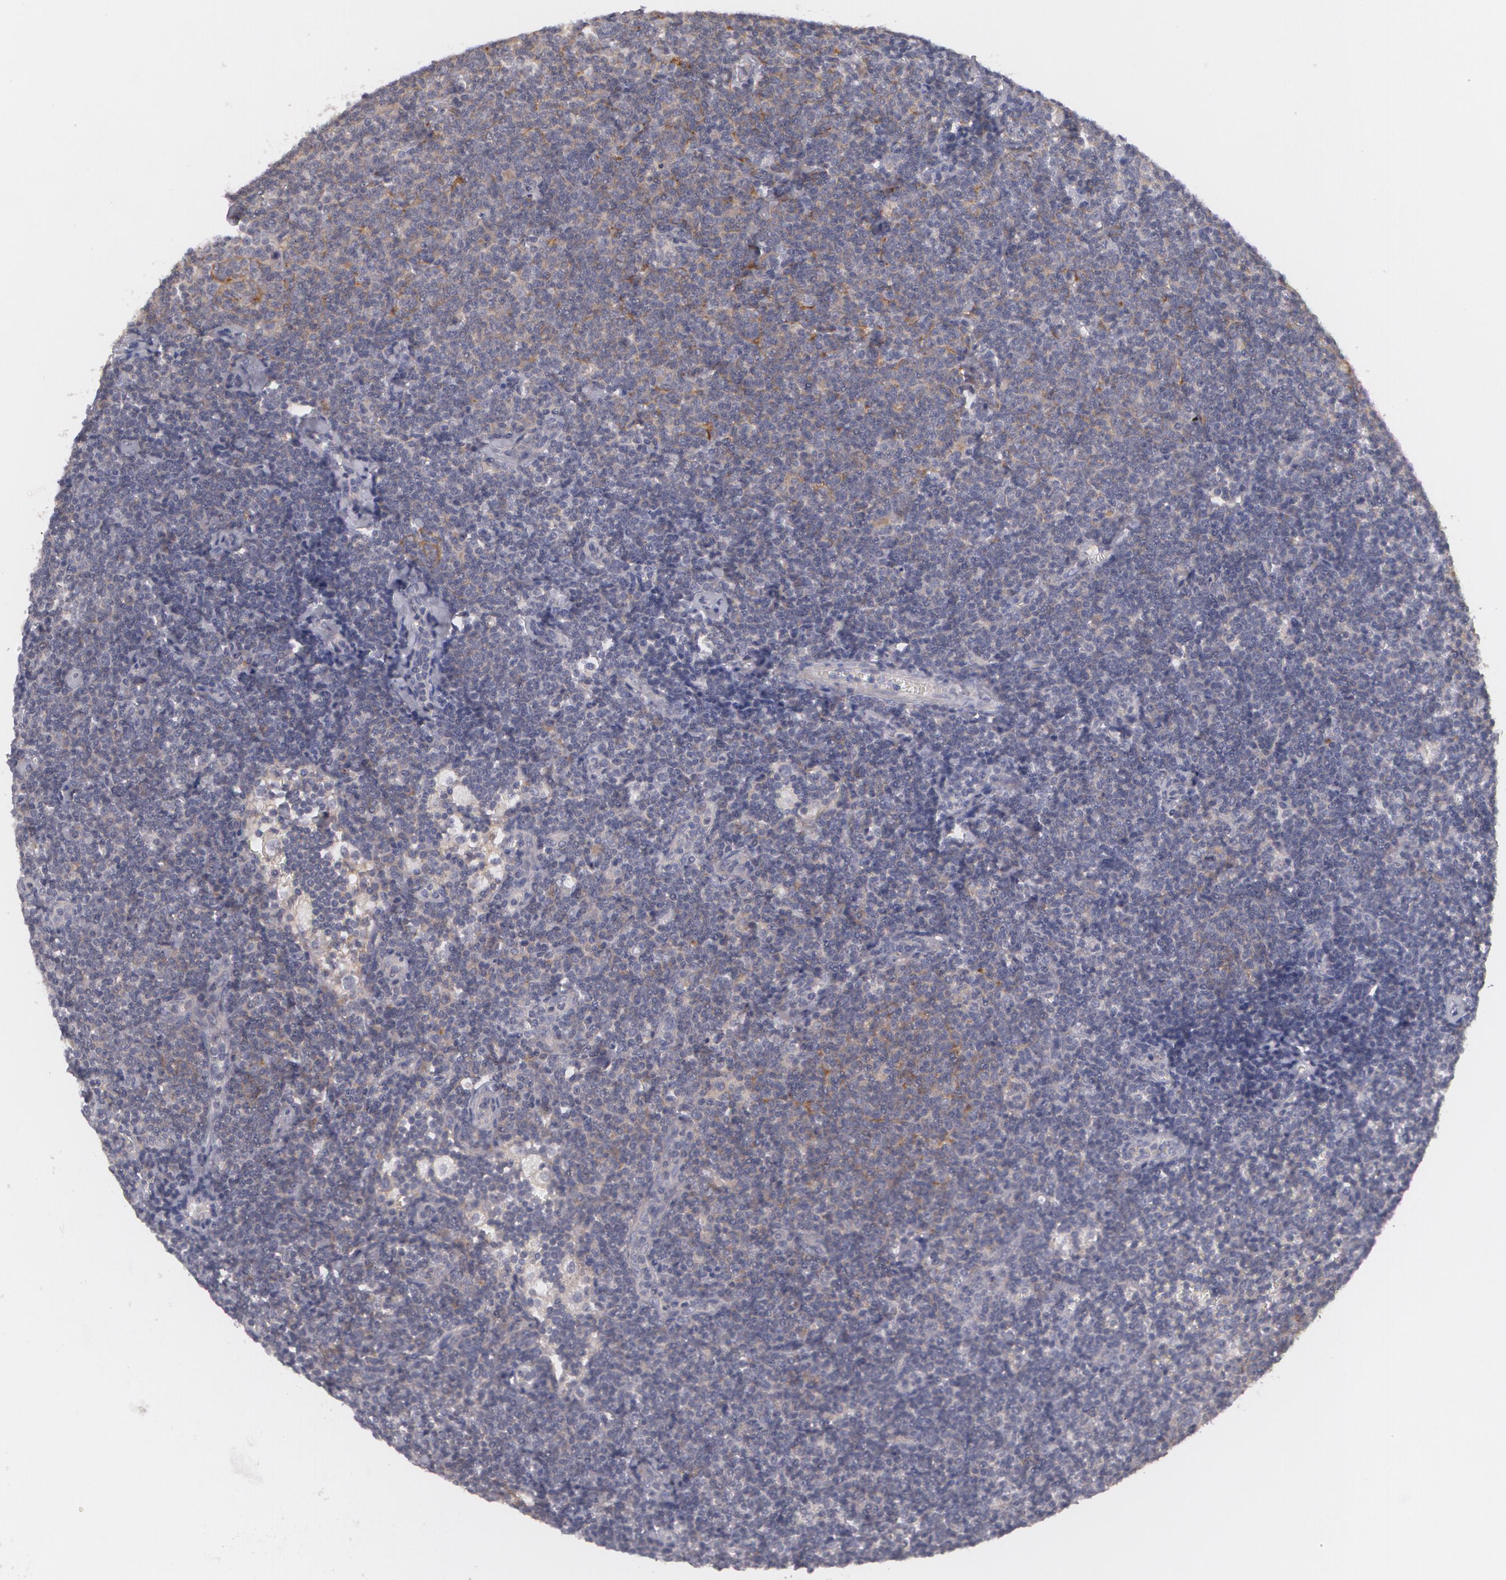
{"staining": {"intensity": "weak", "quantity": ">75%", "location": "cytoplasmic/membranous"}, "tissue": "lymphoma", "cell_type": "Tumor cells", "image_type": "cancer", "snomed": [{"axis": "morphology", "description": "Malignant lymphoma, non-Hodgkin's type, Low grade"}, {"axis": "topography", "description": "Lymph node"}], "caption": "Low-grade malignant lymphoma, non-Hodgkin's type was stained to show a protein in brown. There is low levels of weak cytoplasmic/membranous staining in about >75% of tumor cells.", "gene": "CASK", "patient": {"sex": "male", "age": 65}}